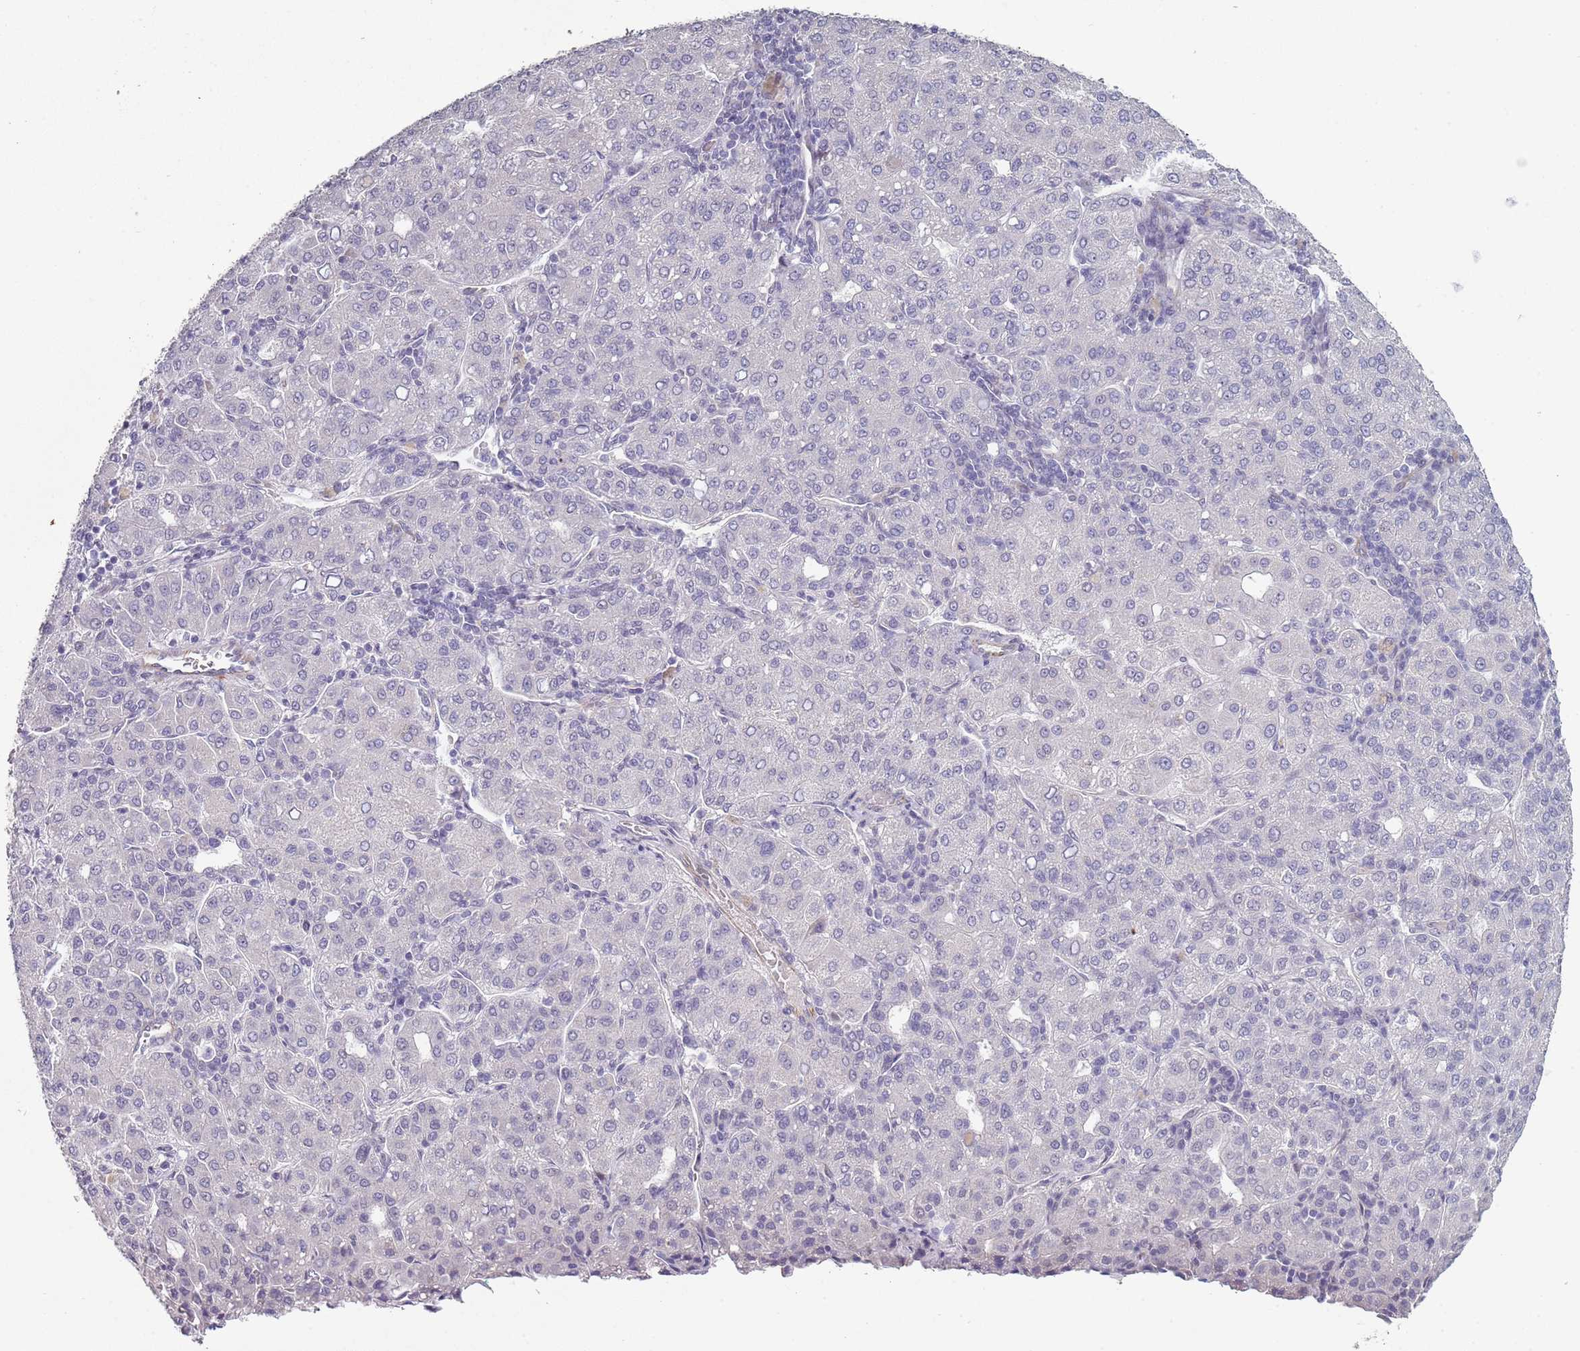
{"staining": {"intensity": "negative", "quantity": "none", "location": "none"}, "tissue": "liver cancer", "cell_type": "Tumor cells", "image_type": "cancer", "snomed": [{"axis": "morphology", "description": "Carcinoma, Hepatocellular, NOS"}, {"axis": "topography", "description": "Liver"}], "caption": "This photomicrograph is of liver hepatocellular carcinoma stained with immunohistochemistry (IHC) to label a protein in brown with the nuclei are counter-stained blue. There is no expression in tumor cells.", "gene": "NBPF3", "patient": {"sex": "male", "age": 65}}